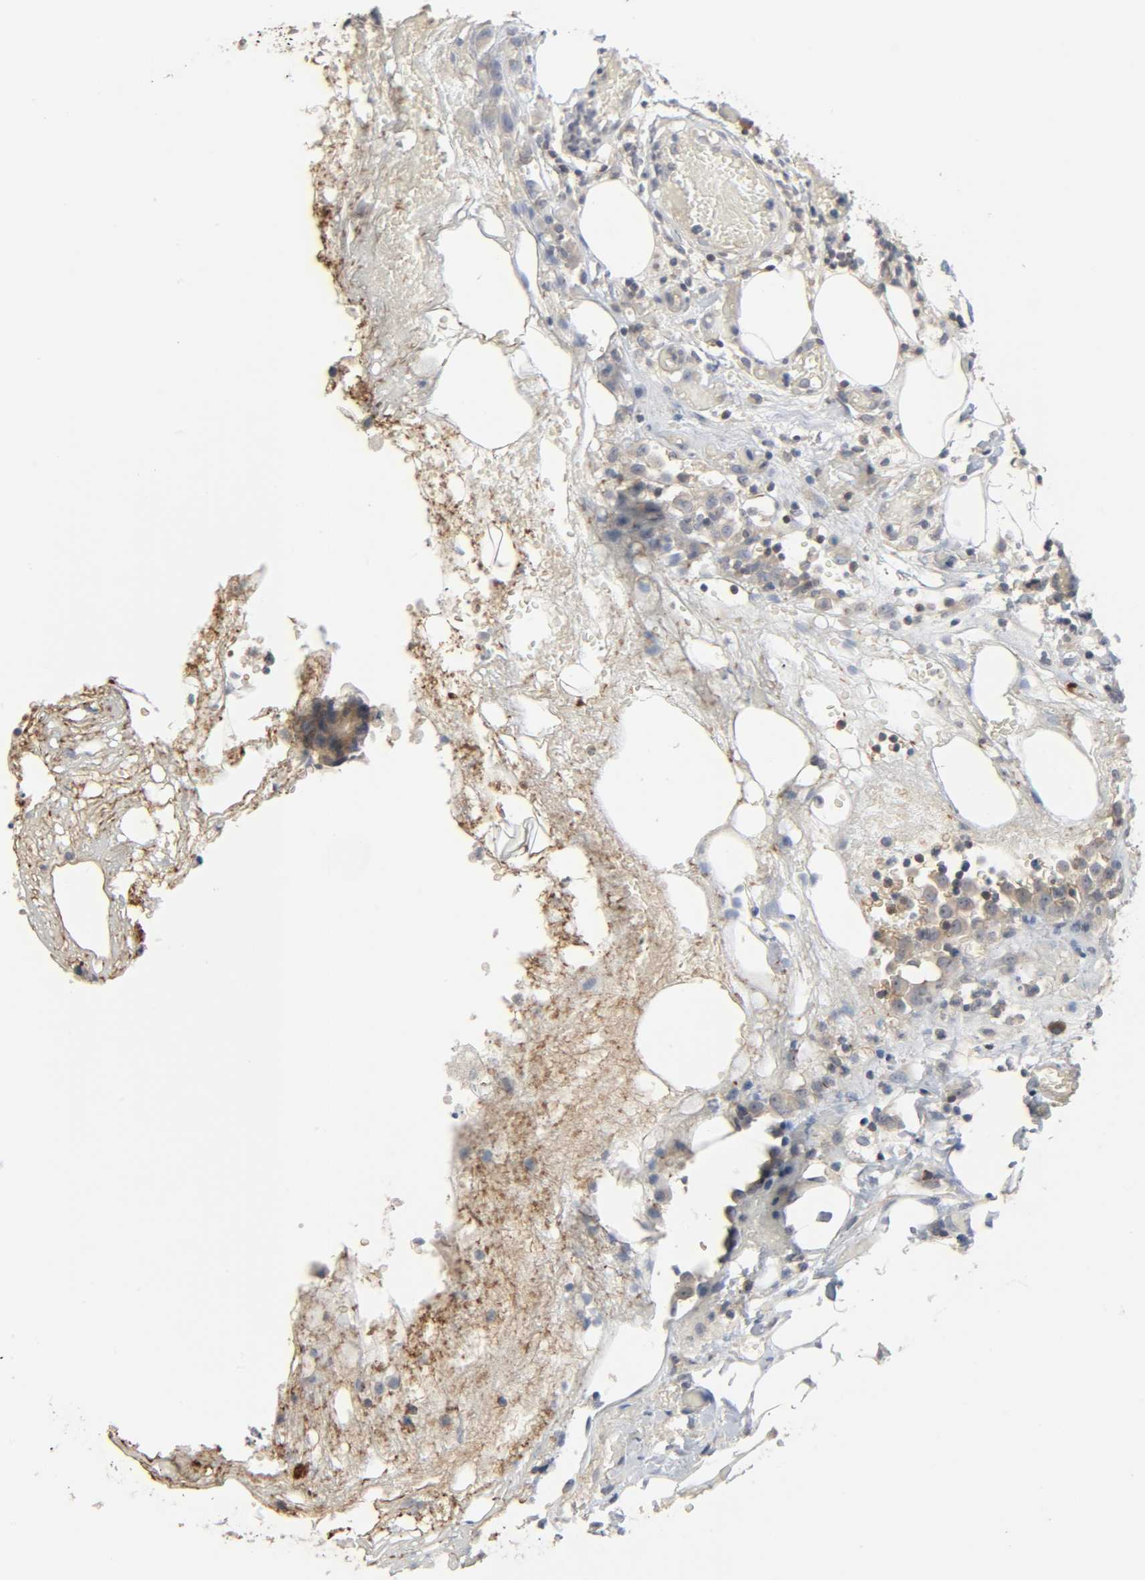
{"staining": {"intensity": "moderate", "quantity": ">75%", "location": "cytoplasmic/membranous"}, "tissue": "colorectal cancer", "cell_type": "Tumor cells", "image_type": "cancer", "snomed": [{"axis": "morphology", "description": "Adenocarcinoma, NOS"}, {"axis": "topography", "description": "Colon"}], "caption": "IHC of human adenocarcinoma (colorectal) reveals medium levels of moderate cytoplasmic/membranous staining in approximately >75% of tumor cells.", "gene": "PLEKHA2", "patient": {"sex": "female", "age": 86}}